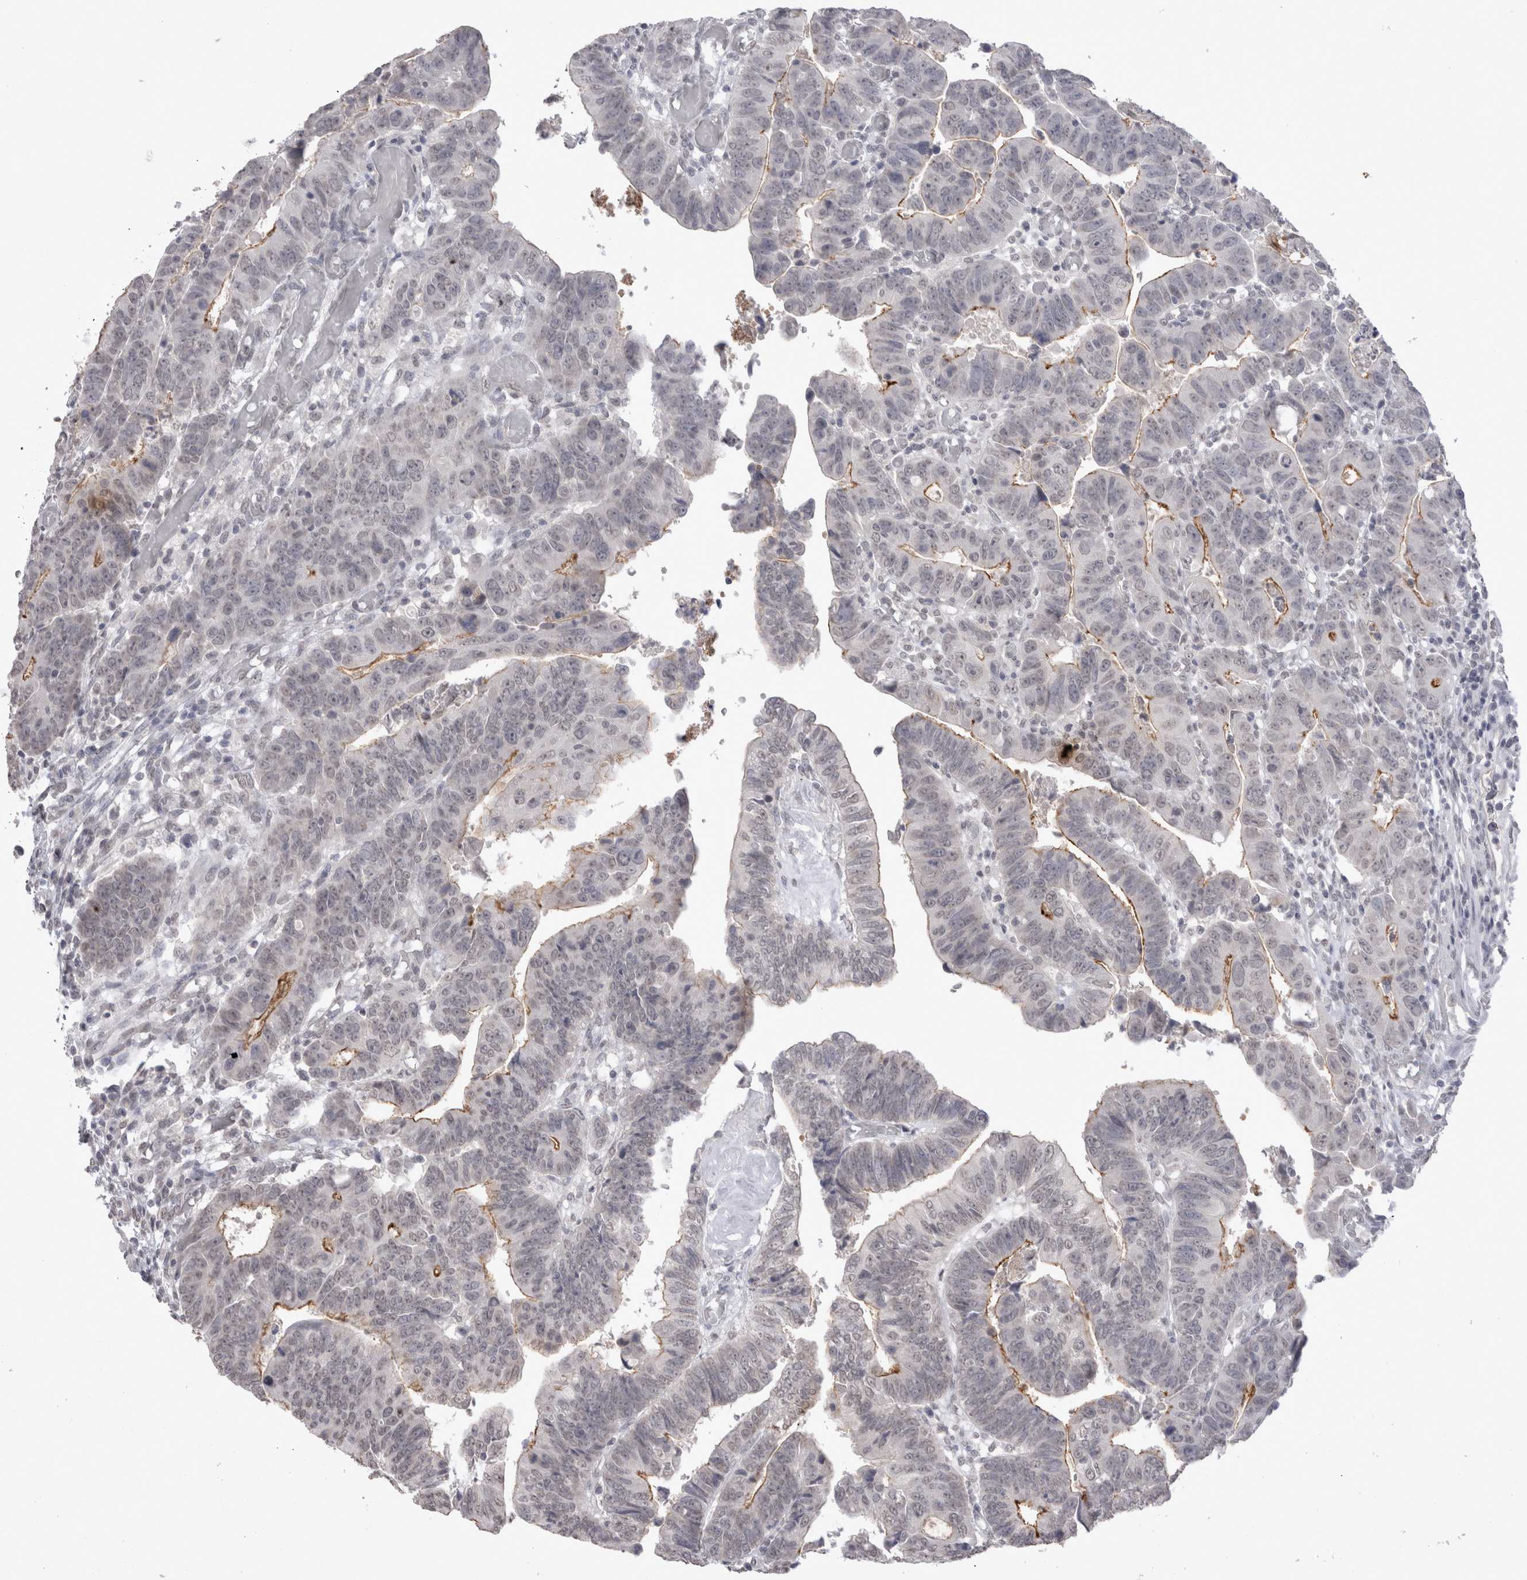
{"staining": {"intensity": "moderate", "quantity": "<25%", "location": "cytoplasmic/membranous"}, "tissue": "colorectal cancer", "cell_type": "Tumor cells", "image_type": "cancer", "snomed": [{"axis": "morphology", "description": "Adenocarcinoma, NOS"}, {"axis": "topography", "description": "Rectum"}], "caption": "This micrograph exhibits immunohistochemistry (IHC) staining of human colorectal cancer (adenocarcinoma), with low moderate cytoplasmic/membranous positivity in about <25% of tumor cells.", "gene": "DDX4", "patient": {"sex": "female", "age": 65}}